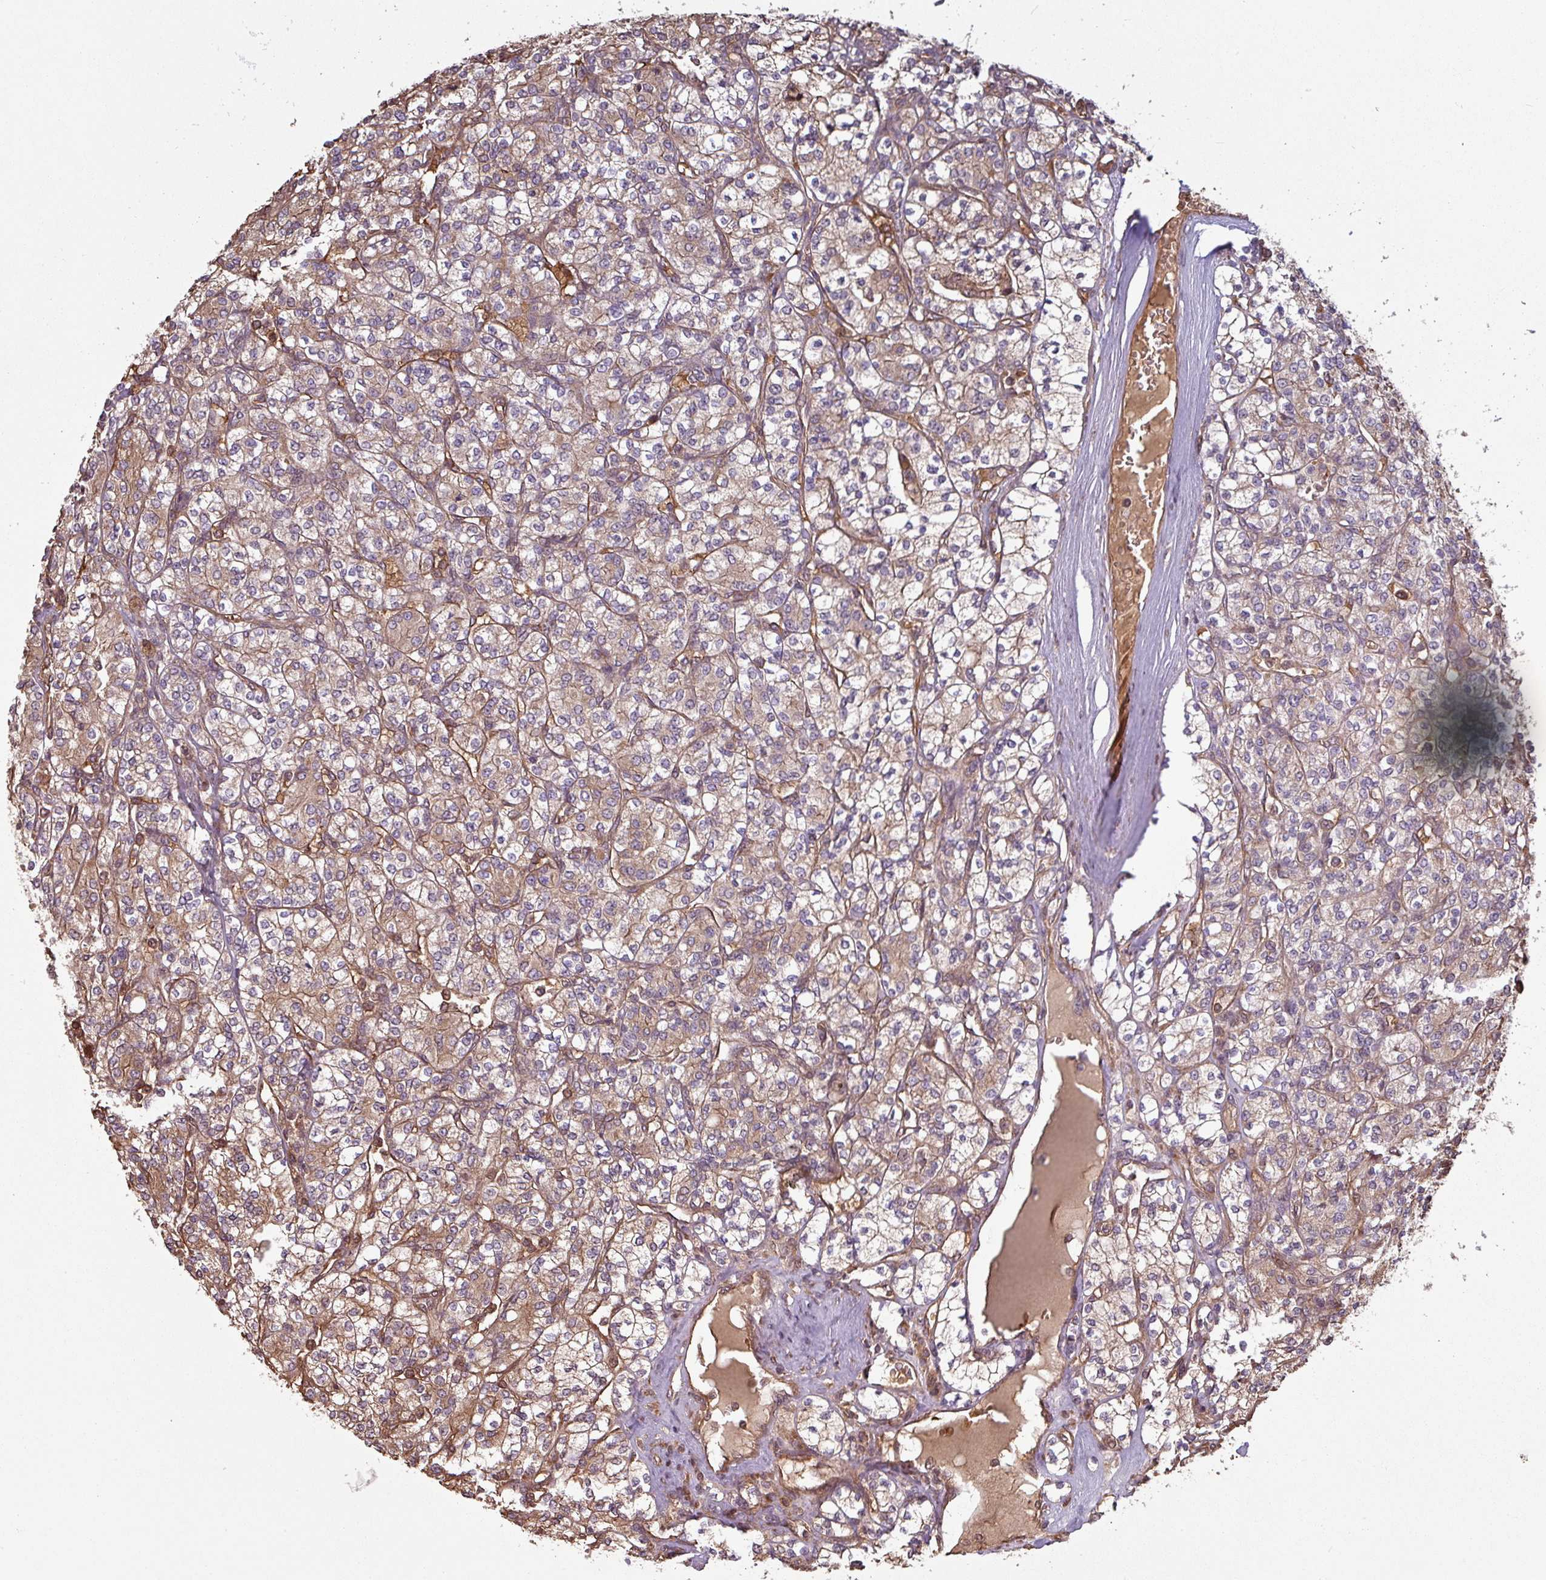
{"staining": {"intensity": "weak", "quantity": ">75%", "location": "cytoplasmic/membranous"}, "tissue": "renal cancer", "cell_type": "Tumor cells", "image_type": "cancer", "snomed": [{"axis": "morphology", "description": "Adenocarcinoma, NOS"}, {"axis": "topography", "description": "Kidney"}], "caption": "Immunohistochemical staining of renal cancer (adenocarcinoma) displays low levels of weak cytoplasmic/membranous protein positivity in about >75% of tumor cells.", "gene": "NHSL2", "patient": {"sex": "male", "age": 77}}